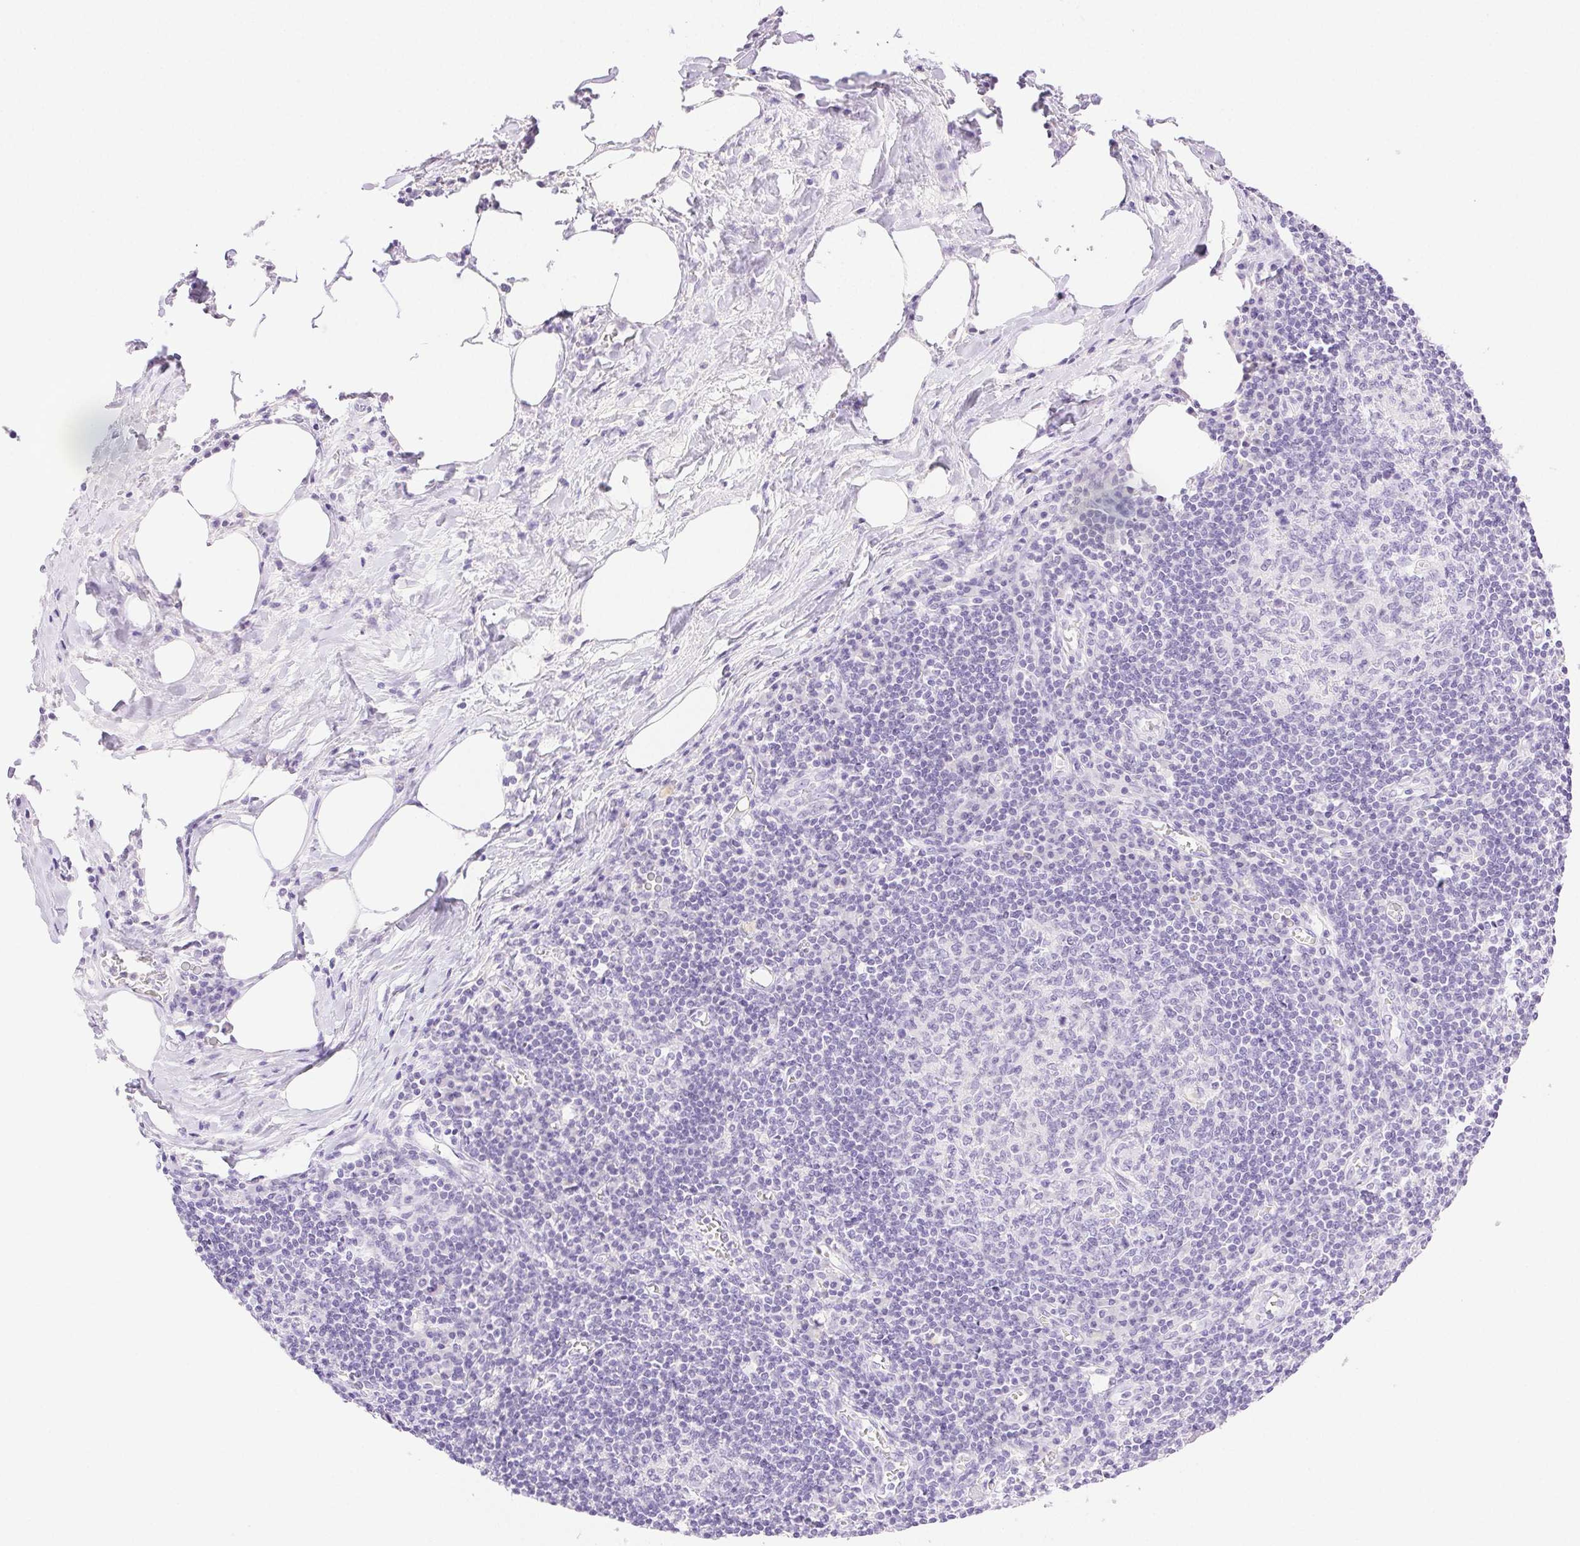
{"staining": {"intensity": "negative", "quantity": "none", "location": "none"}, "tissue": "lymph node", "cell_type": "Germinal center cells", "image_type": "normal", "snomed": [{"axis": "morphology", "description": "Normal tissue, NOS"}, {"axis": "topography", "description": "Lymph node"}], "caption": "Lymph node was stained to show a protein in brown. There is no significant expression in germinal center cells.", "gene": "SPACA4", "patient": {"sex": "male", "age": 67}}